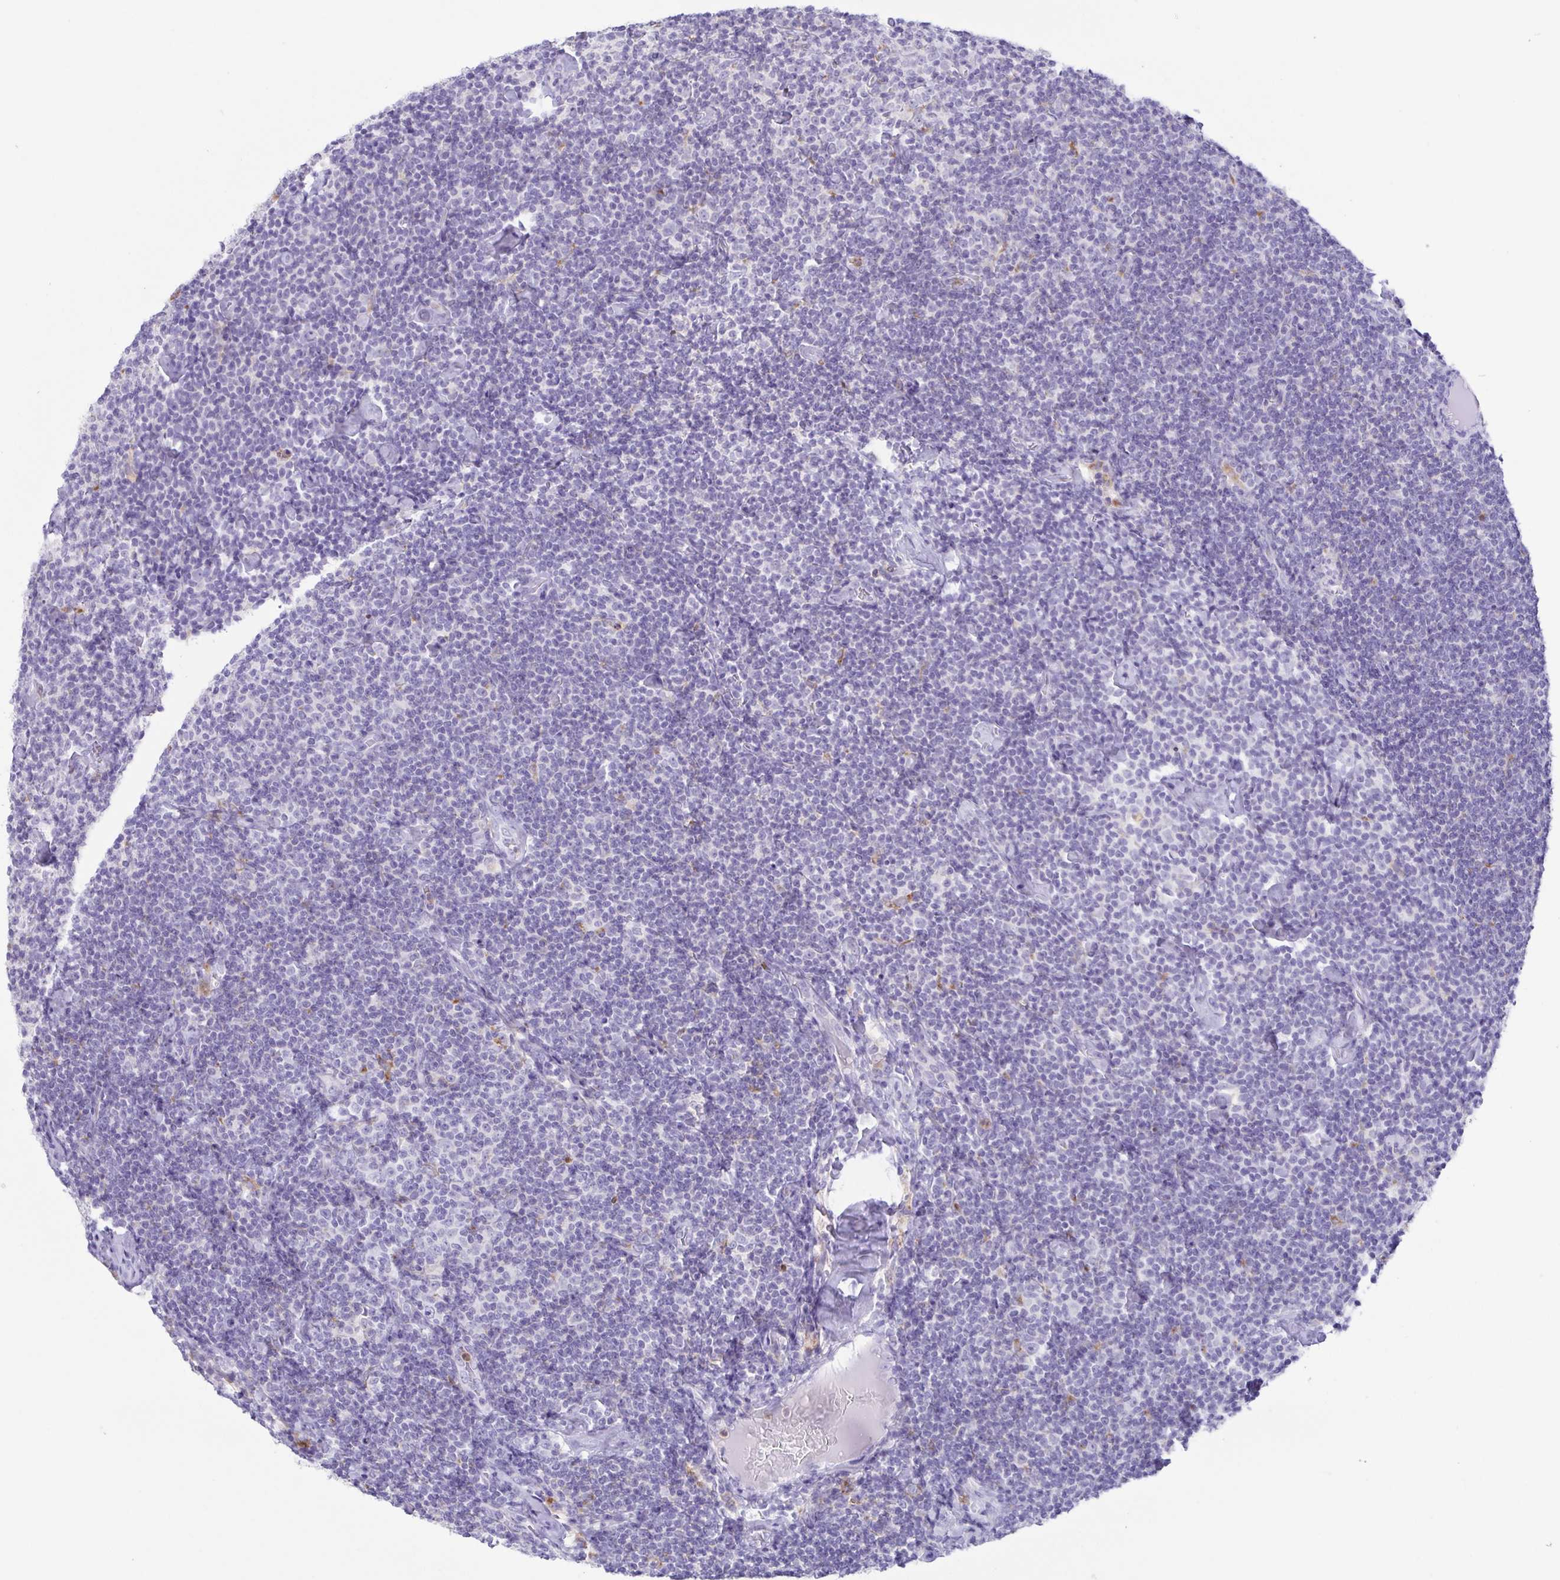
{"staining": {"intensity": "negative", "quantity": "none", "location": "none"}, "tissue": "lymphoma", "cell_type": "Tumor cells", "image_type": "cancer", "snomed": [{"axis": "morphology", "description": "Malignant lymphoma, non-Hodgkin's type, Low grade"}, {"axis": "topography", "description": "Lymph node"}], "caption": "Photomicrograph shows no protein staining in tumor cells of lymphoma tissue.", "gene": "ATP6V1G2", "patient": {"sex": "male", "age": 81}}